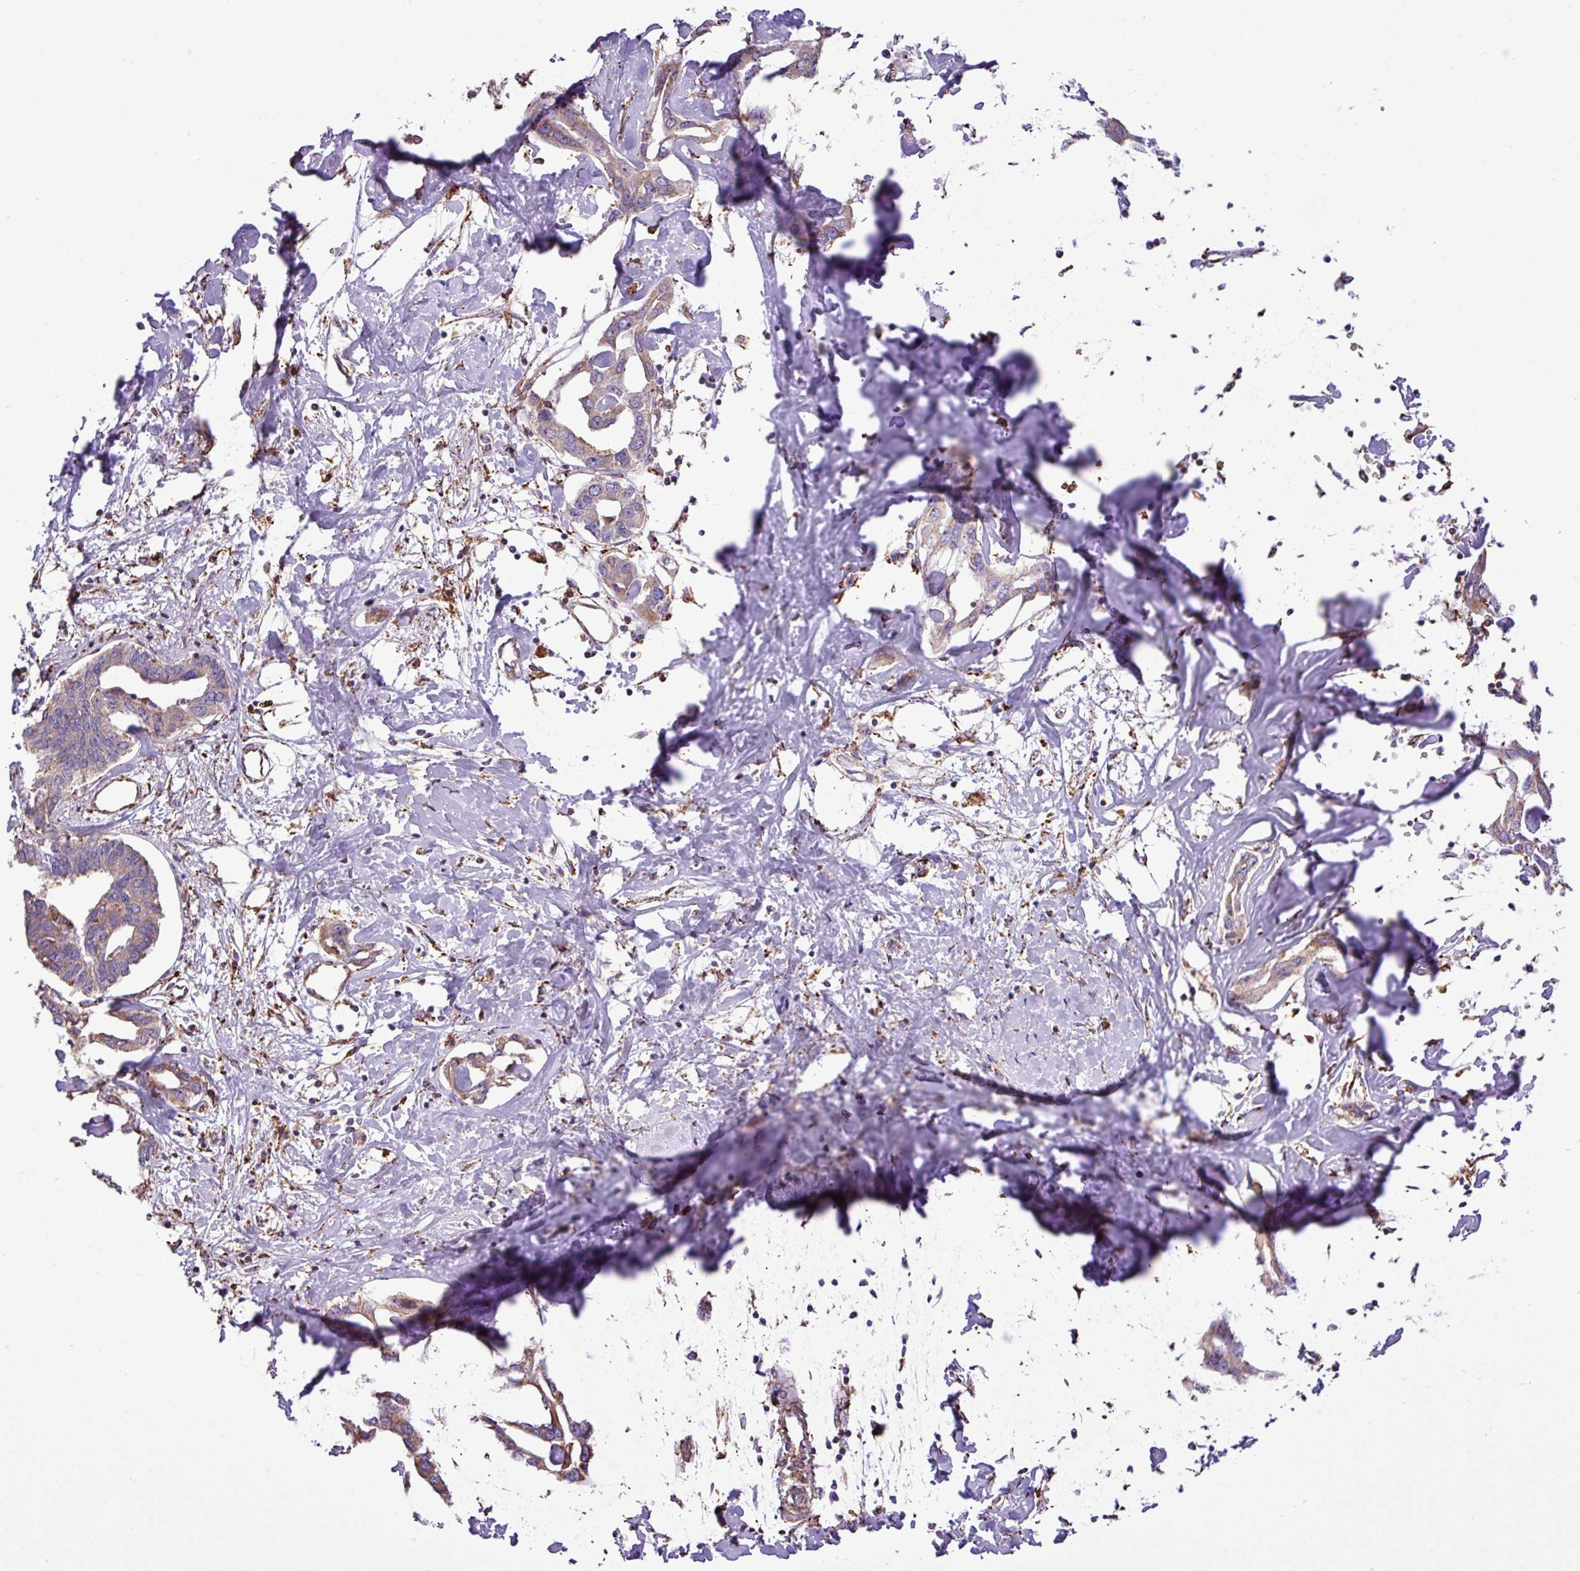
{"staining": {"intensity": "weak", "quantity": "25%-75%", "location": "cytoplasmic/membranous"}, "tissue": "liver cancer", "cell_type": "Tumor cells", "image_type": "cancer", "snomed": [{"axis": "morphology", "description": "Cholangiocarcinoma"}, {"axis": "topography", "description": "Liver"}], "caption": "Brown immunohistochemical staining in liver cholangiocarcinoma reveals weak cytoplasmic/membranous staining in approximately 25%-75% of tumor cells.", "gene": "ZSCAN5A", "patient": {"sex": "male", "age": 59}}